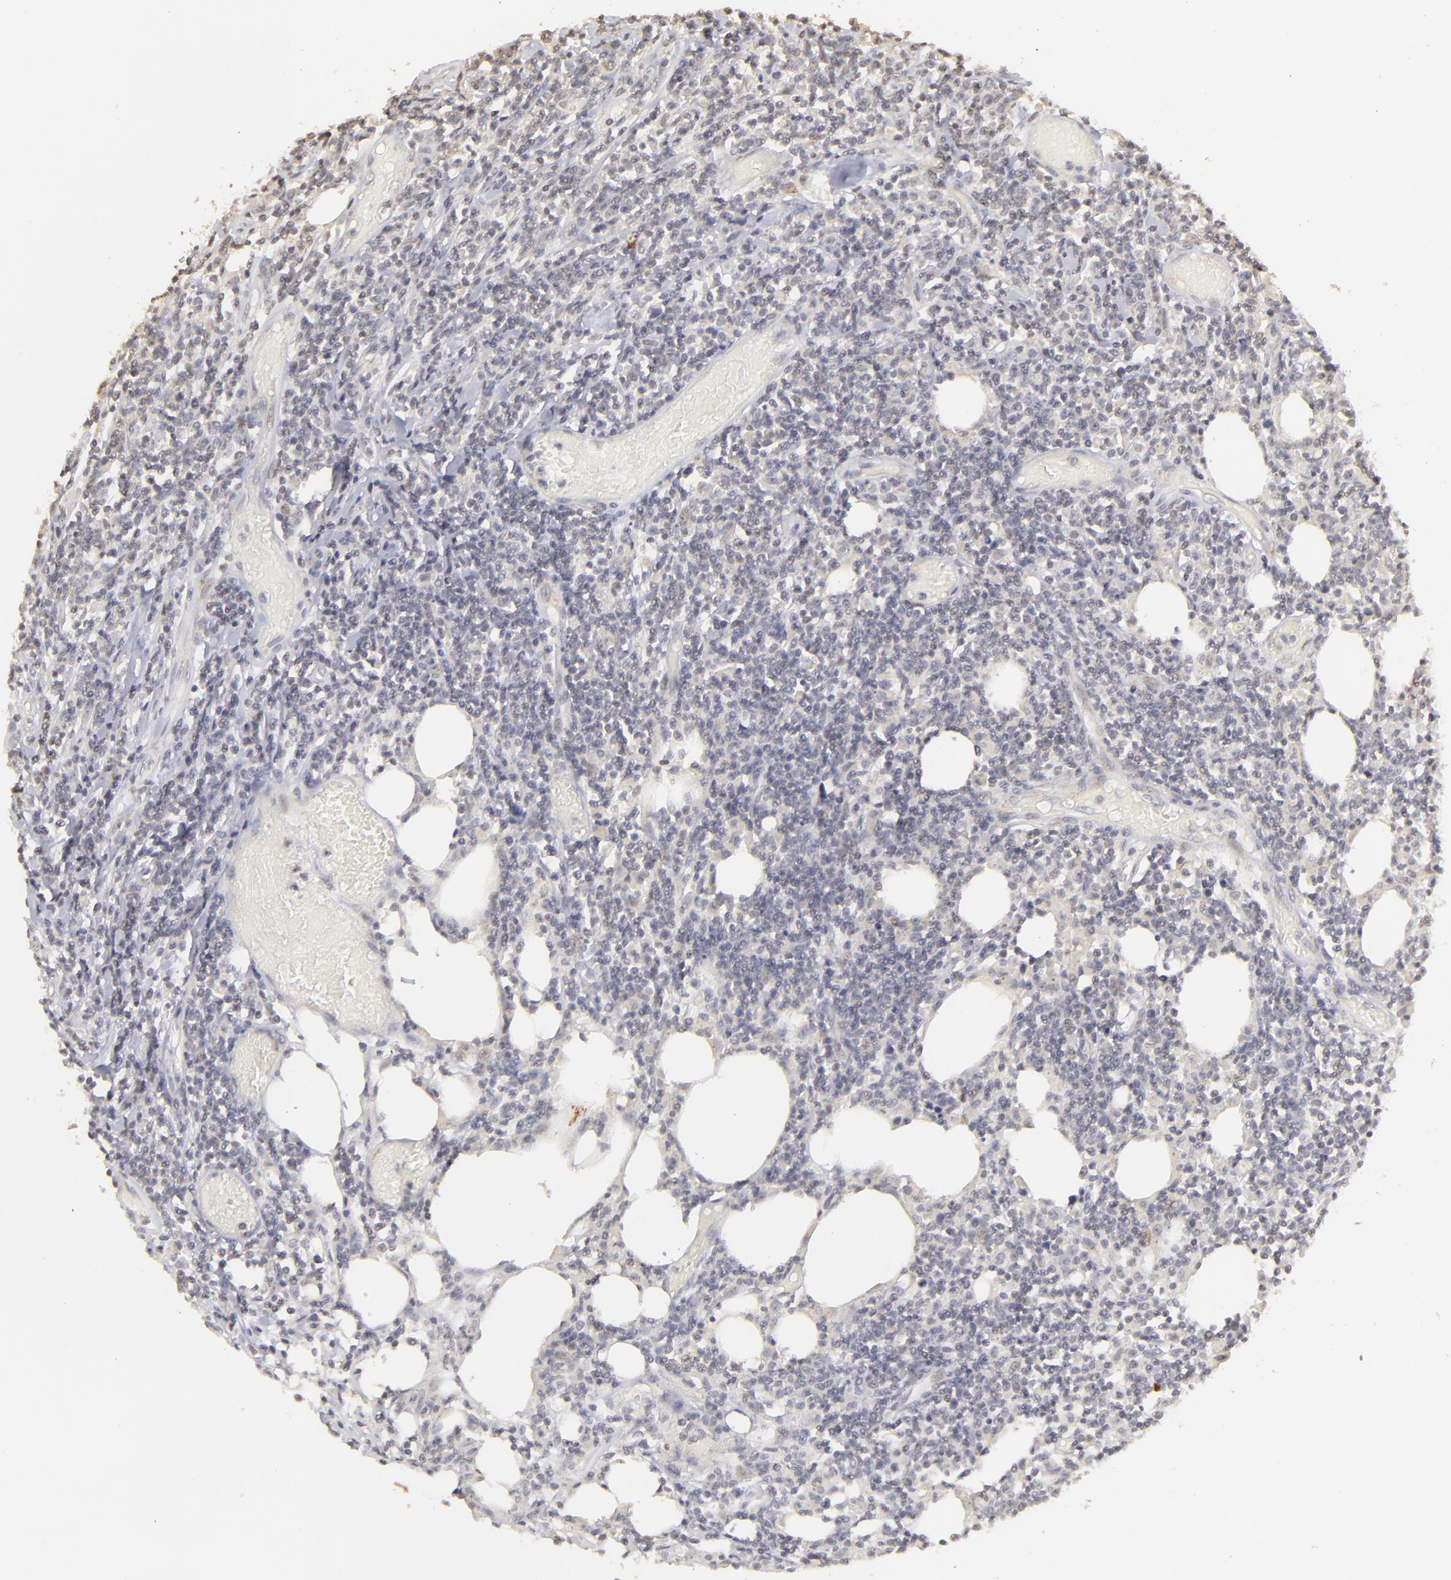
{"staining": {"intensity": "negative", "quantity": "none", "location": "none"}, "tissue": "lymphoma", "cell_type": "Tumor cells", "image_type": "cancer", "snomed": [{"axis": "morphology", "description": "Malignant lymphoma, non-Hodgkin's type, High grade"}, {"axis": "topography", "description": "Colon"}], "caption": "Tumor cells show no significant expression in malignant lymphoma, non-Hodgkin's type (high-grade).", "gene": "CLDN2", "patient": {"sex": "male", "age": 82}}